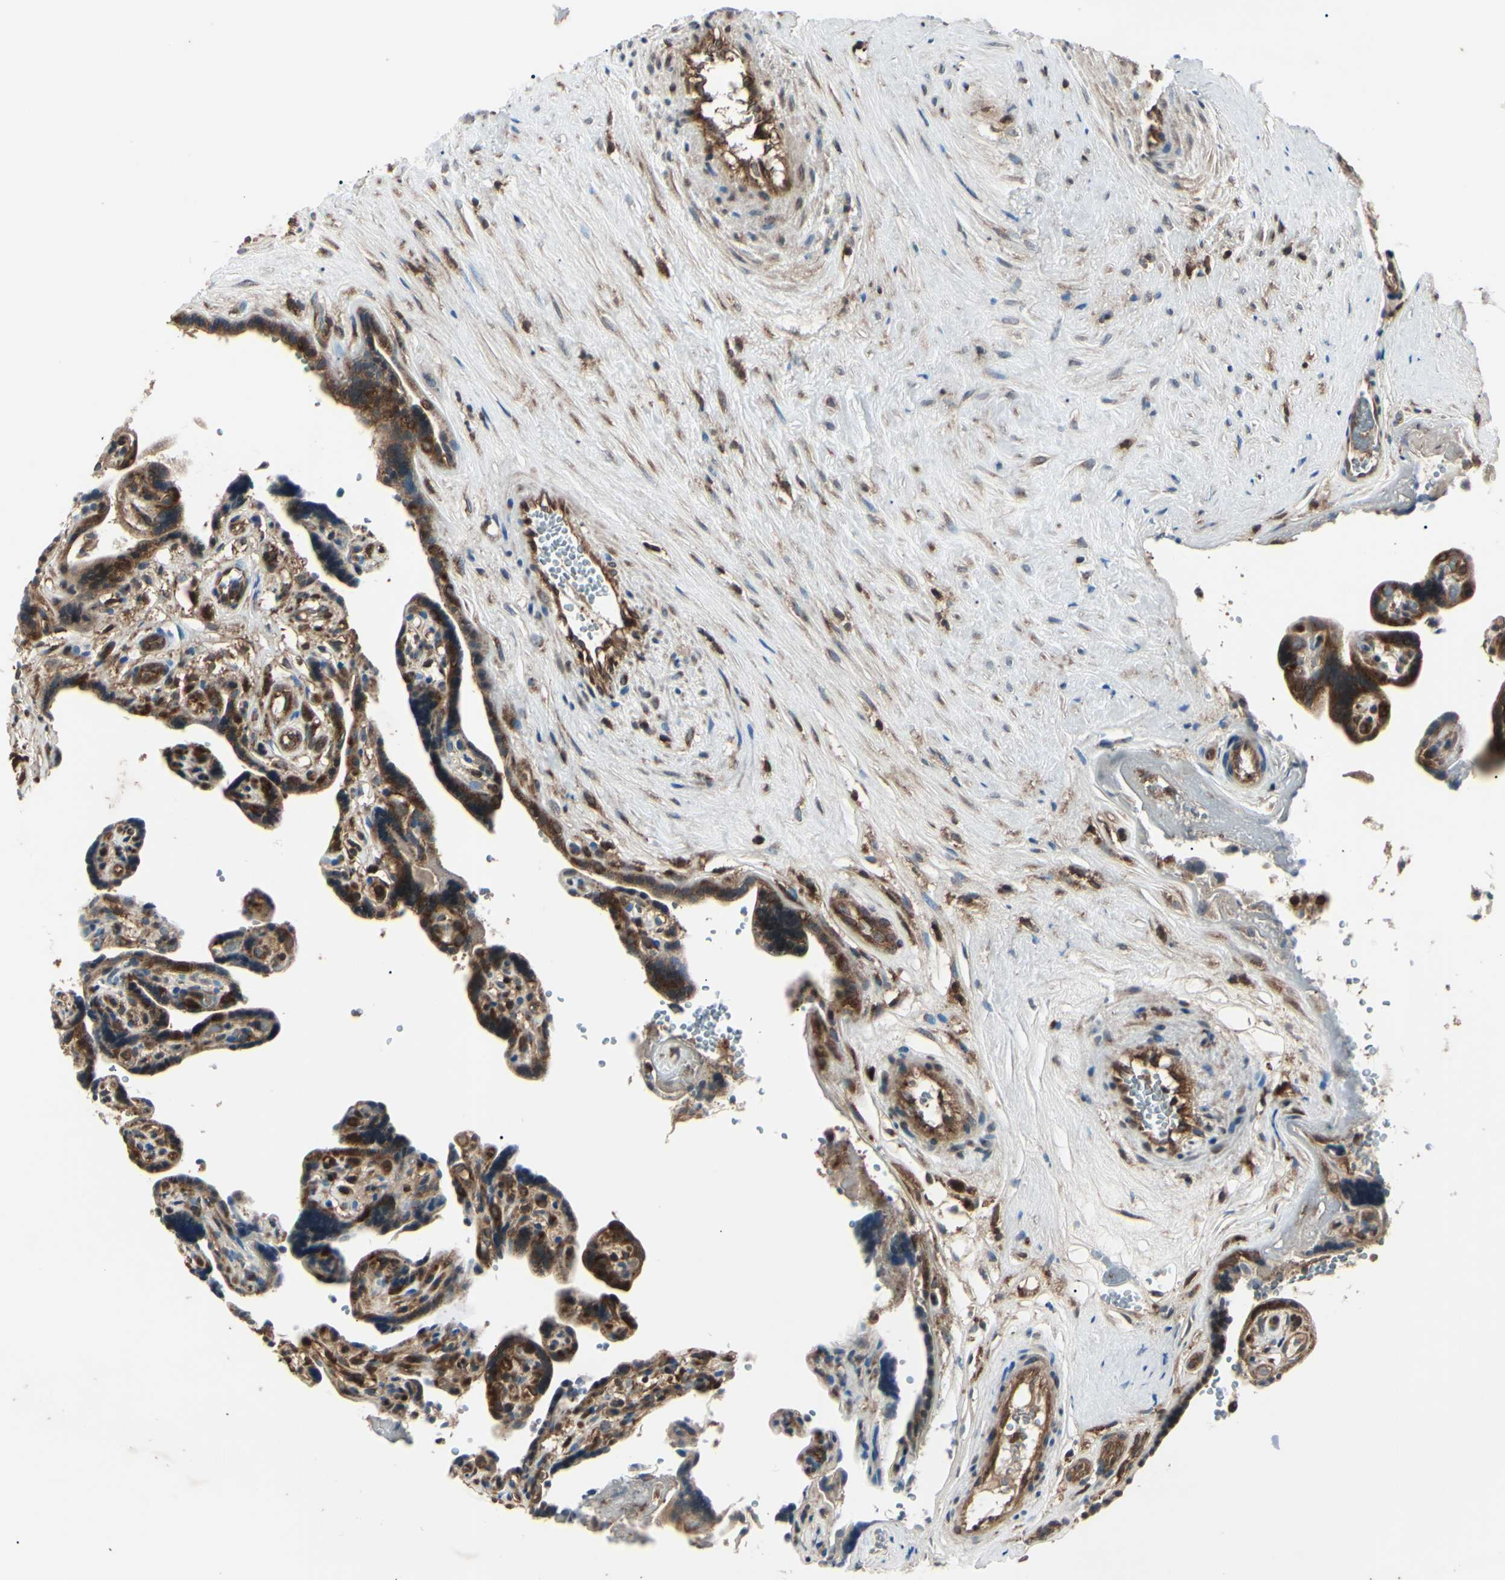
{"staining": {"intensity": "moderate", "quantity": ">75%", "location": "cytoplasmic/membranous"}, "tissue": "placenta", "cell_type": "Decidual cells", "image_type": "normal", "snomed": [{"axis": "morphology", "description": "Normal tissue, NOS"}, {"axis": "topography", "description": "Placenta"}], "caption": "Immunohistochemical staining of normal human placenta displays medium levels of moderate cytoplasmic/membranous expression in about >75% of decidual cells.", "gene": "MAPRE1", "patient": {"sex": "female", "age": 30}}